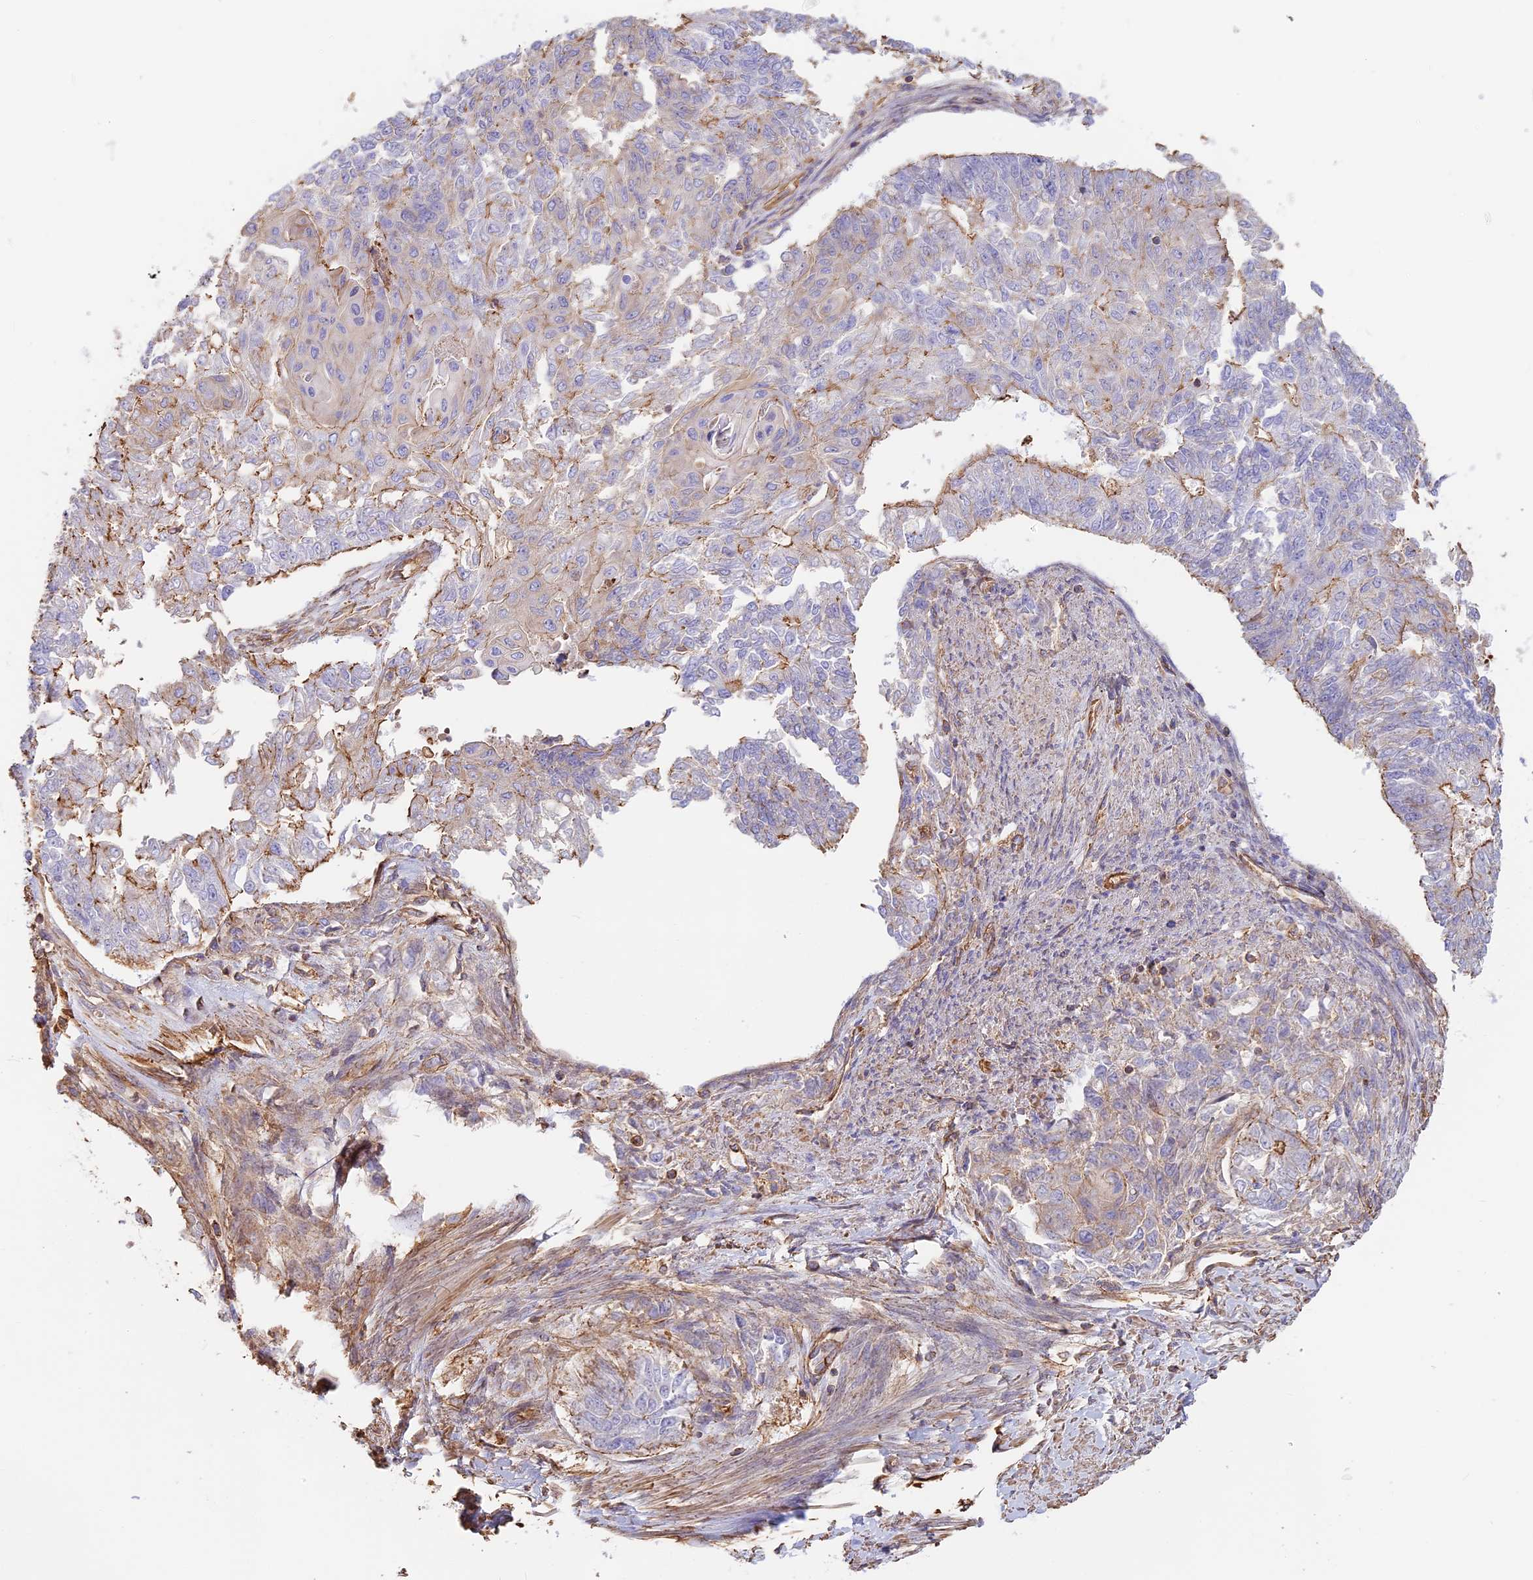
{"staining": {"intensity": "moderate", "quantity": "<25%", "location": "cytoplasmic/membranous"}, "tissue": "endometrial cancer", "cell_type": "Tumor cells", "image_type": "cancer", "snomed": [{"axis": "morphology", "description": "Adenocarcinoma, NOS"}, {"axis": "topography", "description": "Endometrium"}], "caption": "DAB immunohistochemical staining of endometrial cancer shows moderate cytoplasmic/membranous protein positivity in approximately <25% of tumor cells.", "gene": "VPS18", "patient": {"sex": "female", "age": 32}}